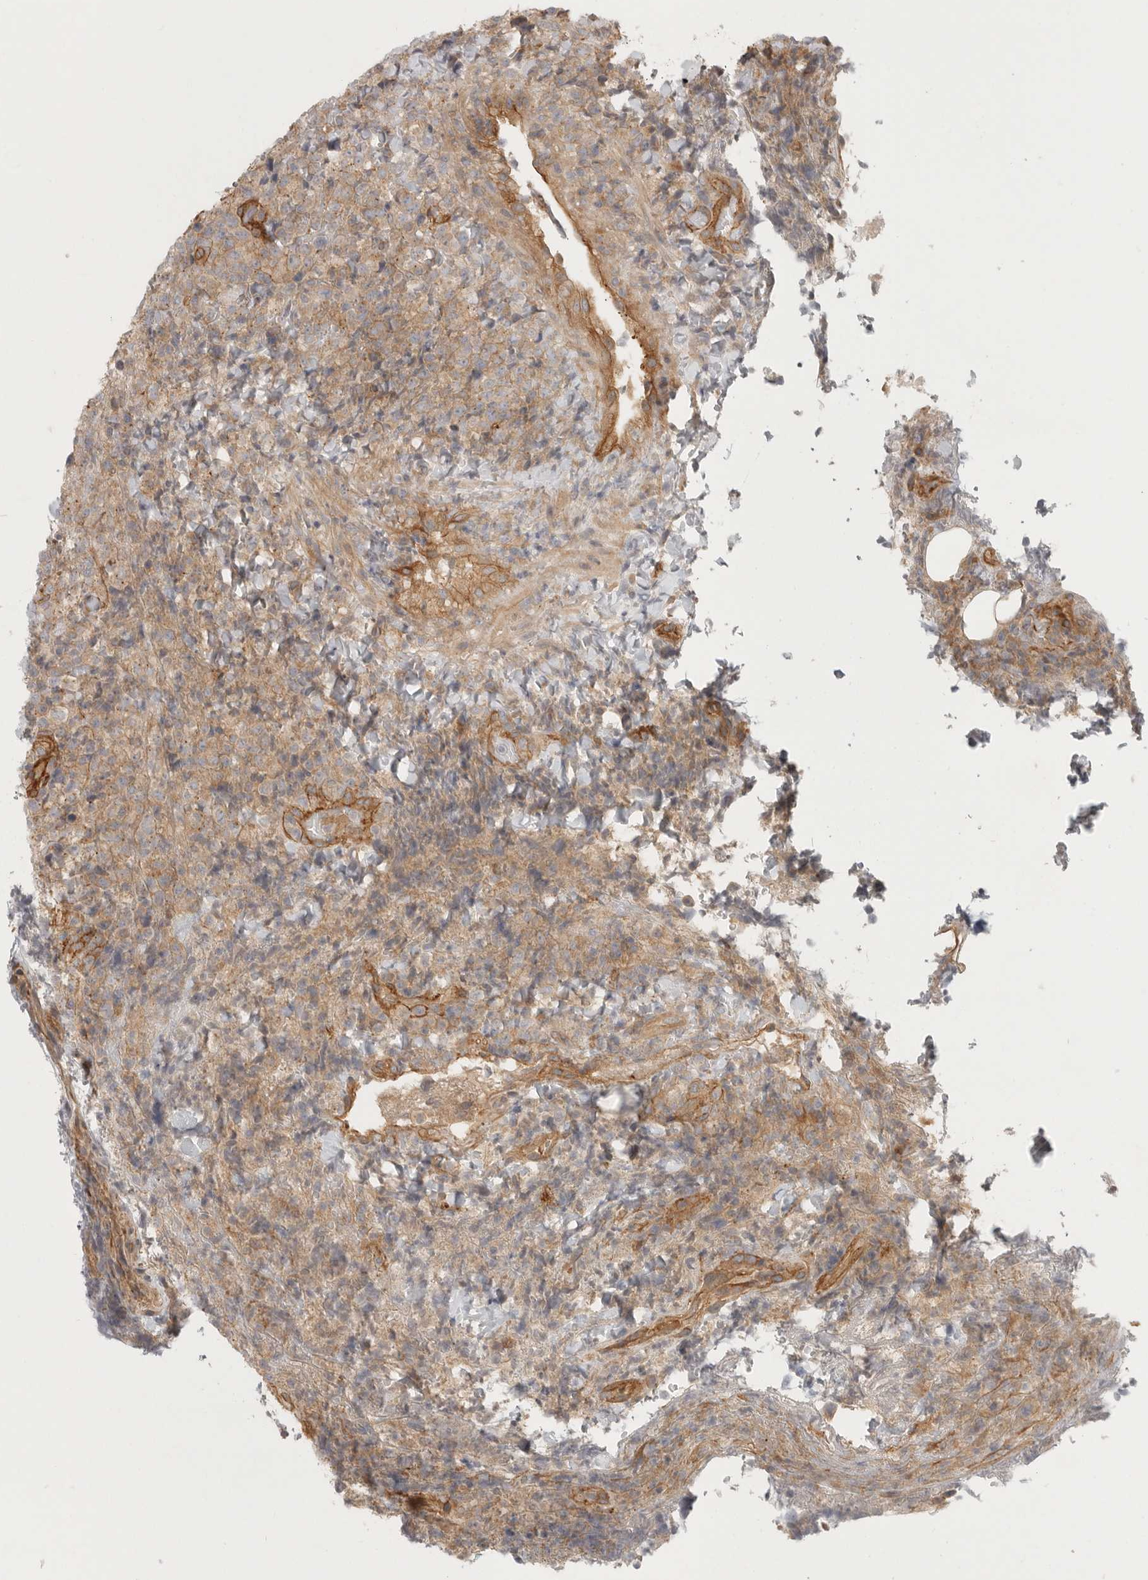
{"staining": {"intensity": "weak", "quantity": ">75%", "location": "cytoplasmic/membranous"}, "tissue": "lymphoma", "cell_type": "Tumor cells", "image_type": "cancer", "snomed": [{"axis": "morphology", "description": "Malignant lymphoma, non-Hodgkin's type, High grade"}, {"axis": "topography", "description": "Lymph node"}], "caption": "Tumor cells reveal weak cytoplasmic/membranous expression in about >75% of cells in lymphoma.", "gene": "LONRF1", "patient": {"sex": "male", "age": 13}}